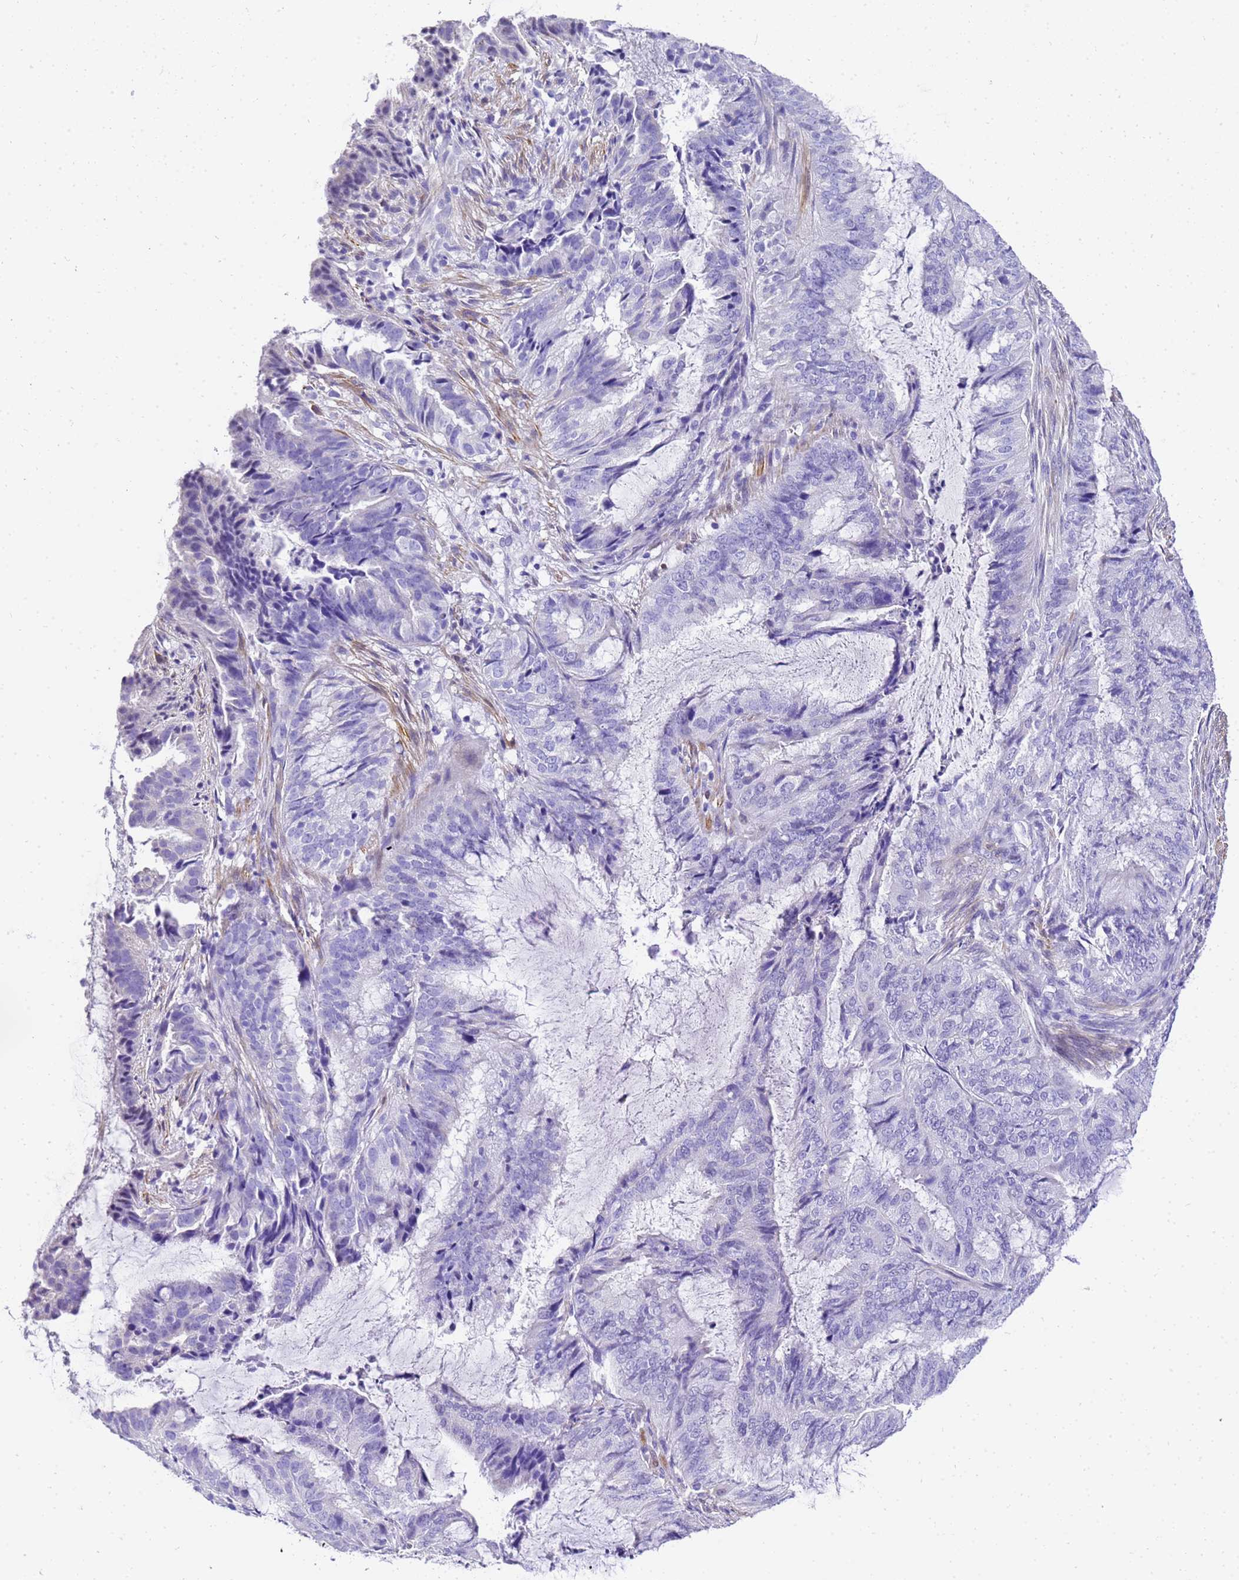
{"staining": {"intensity": "negative", "quantity": "none", "location": "none"}, "tissue": "endometrial cancer", "cell_type": "Tumor cells", "image_type": "cancer", "snomed": [{"axis": "morphology", "description": "Adenocarcinoma, NOS"}, {"axis": "topography", "description": "Endometrium"}], "caption": "Endometrial cancer was stained to show a protein in brown. There is no significant expression in tumor cells.", "gene": "HSPB6", "patient": {"sex": "female", "age": 51}}